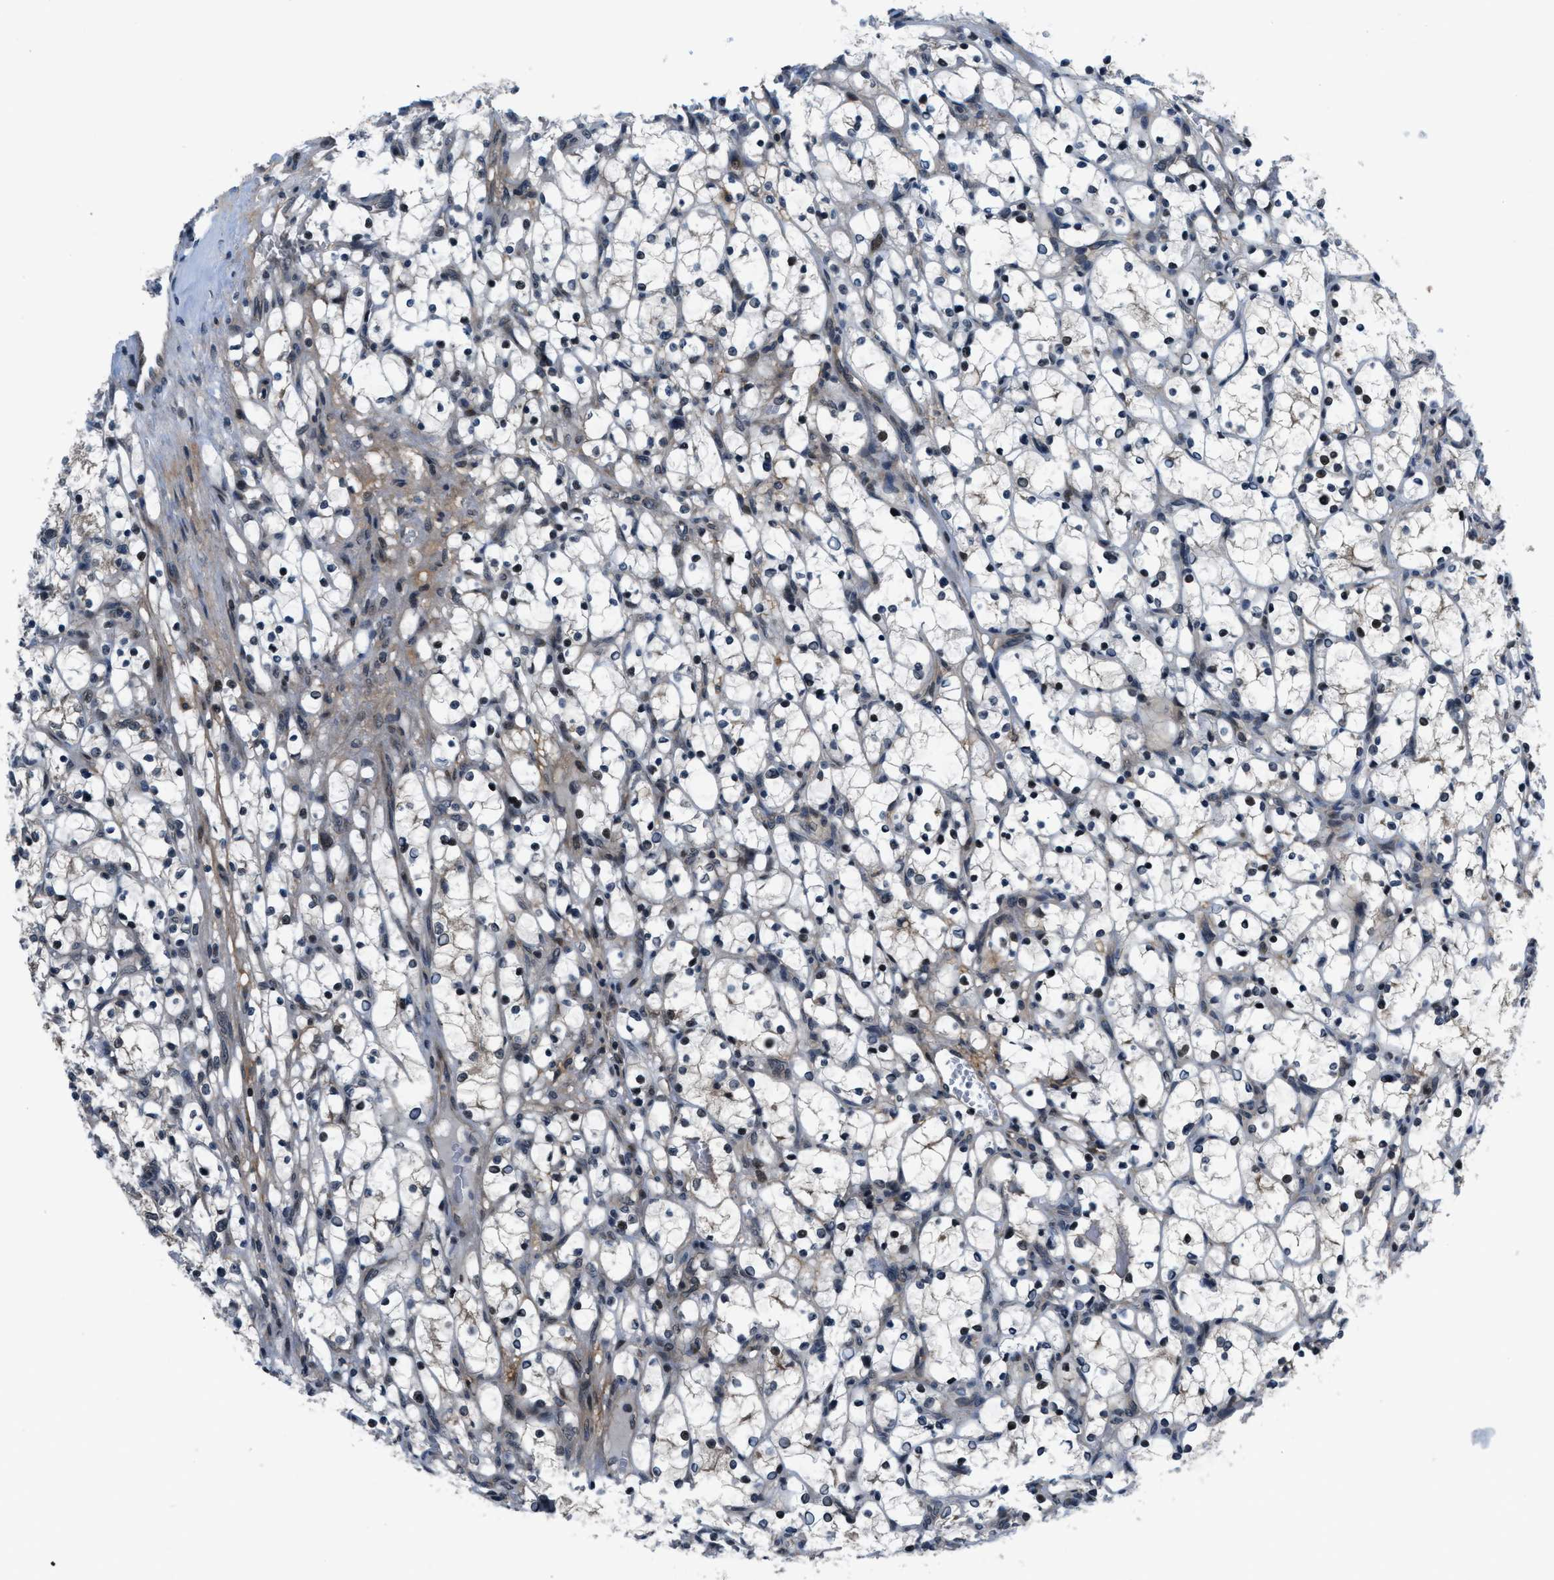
{"staining": {"intensity": "weak", "quantity": "<25%", "location": "nuclear"}, "tissue": "renal cancer", "cell_type": "Tumor cells", "image_type": "cancer", "snomed": [{"axis": "morphology", "description": "Adenocarcinoma, NOS"}, {"axis": "topography", "description": "Kidney"}], "caption": "Immunohistochemistry (IHC) micrograph of adenocarcinoma (renal) stained for a protein (brown), which shows no expression in tumor cells.", "gene": "SETD5", "patient": {"sex": "female", "age": 69}}